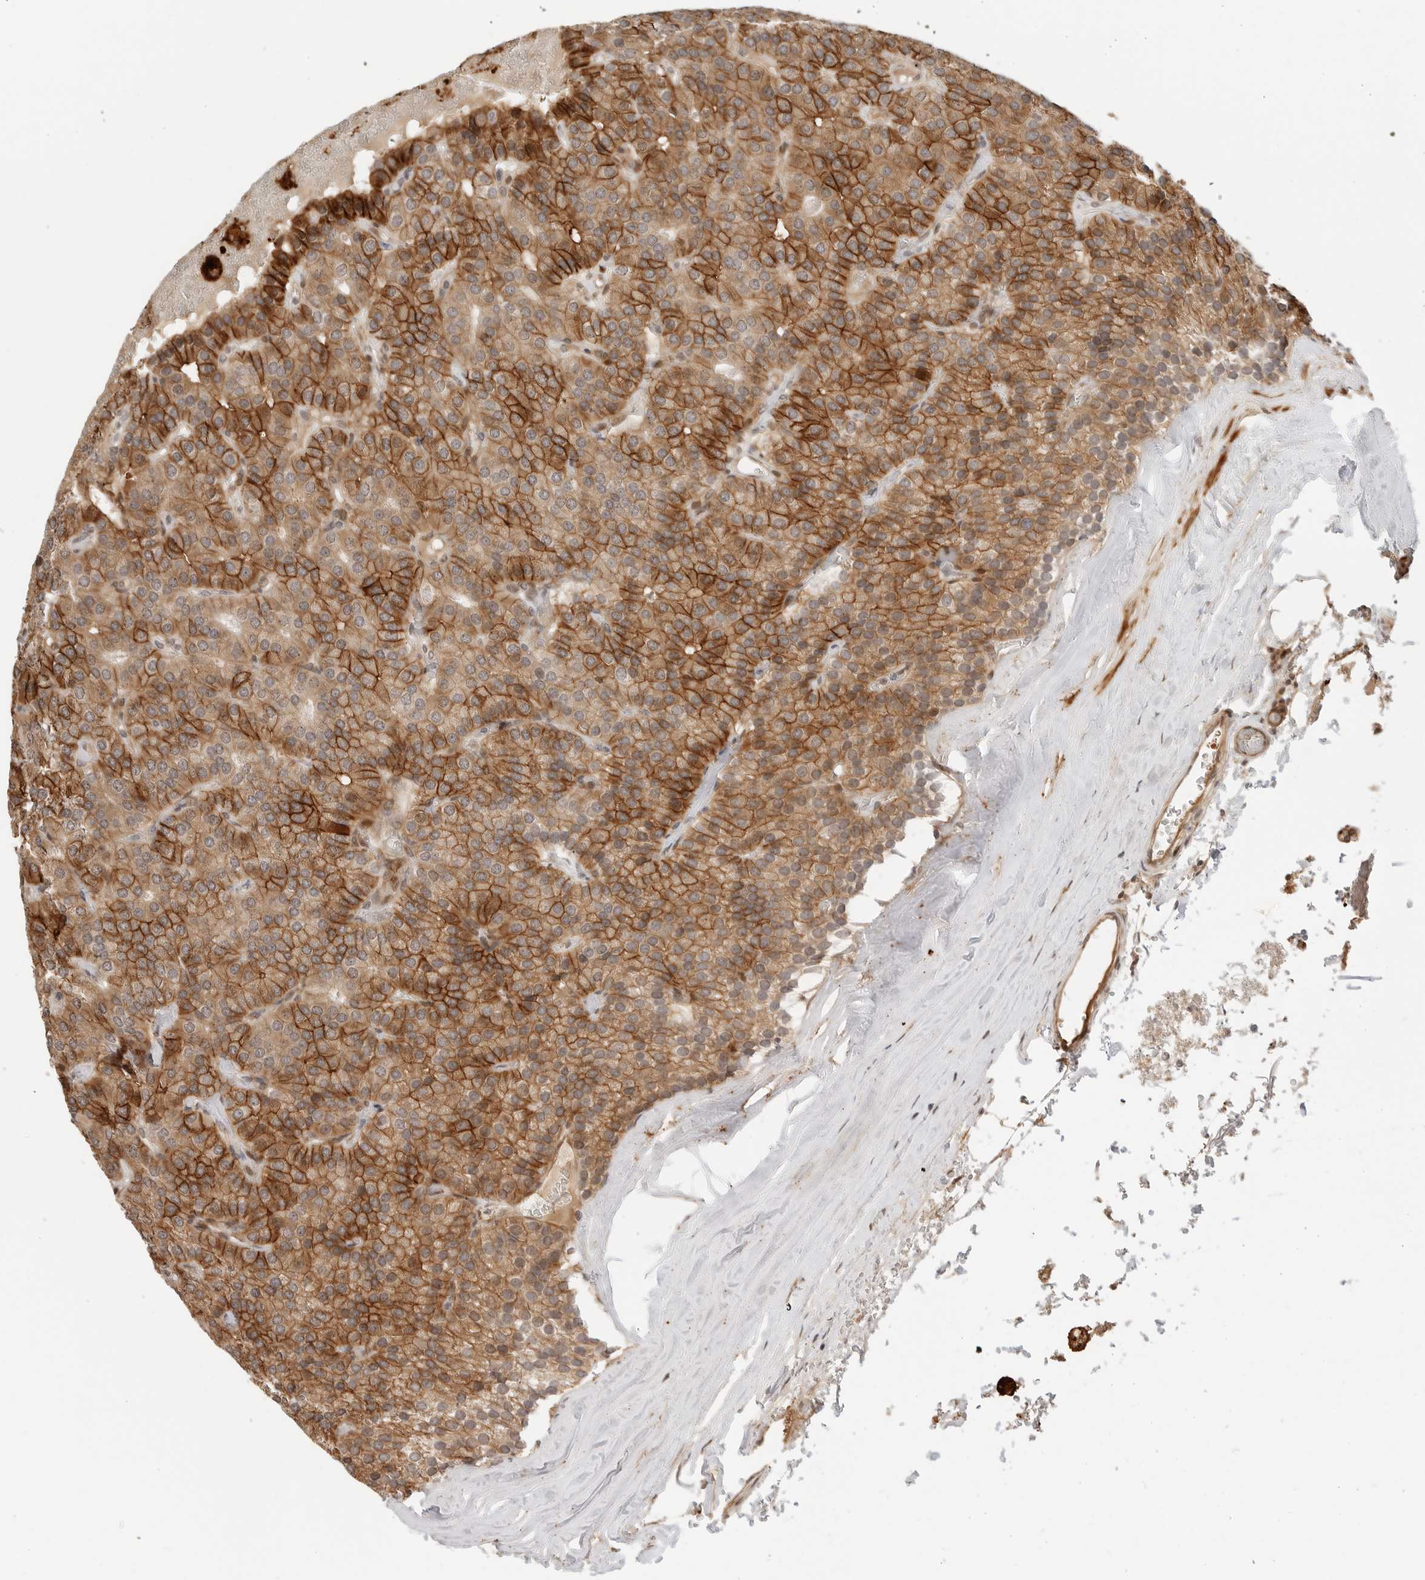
{"staining": {"intensity": "moderate", "quantity": ">75%", "location": "cytoplasmic/membranous,nuclear"}, "tissue": "parathyroid gland", "cell_type": "Glandular cells", "image_type": "normal", "snomed": [{"axis": "morphology", "description": "Normal tissue, NOS"}, {"axis": "morphology", "description": "Adenoma, NOS"}, {"axis": "topography", "description": "Parathyroid gland"}], "caption": "DAB immunohistochemical staining of unremarkable human parathyroid gland exhibits moderate cytoplasmic/membranous,nuclear protein expression in approximately >75% of glandular cells. (IHC, brightfield microscopy, high magnification).", "gene": "GEM", "patient": {"sex": "female", "age": 86}}